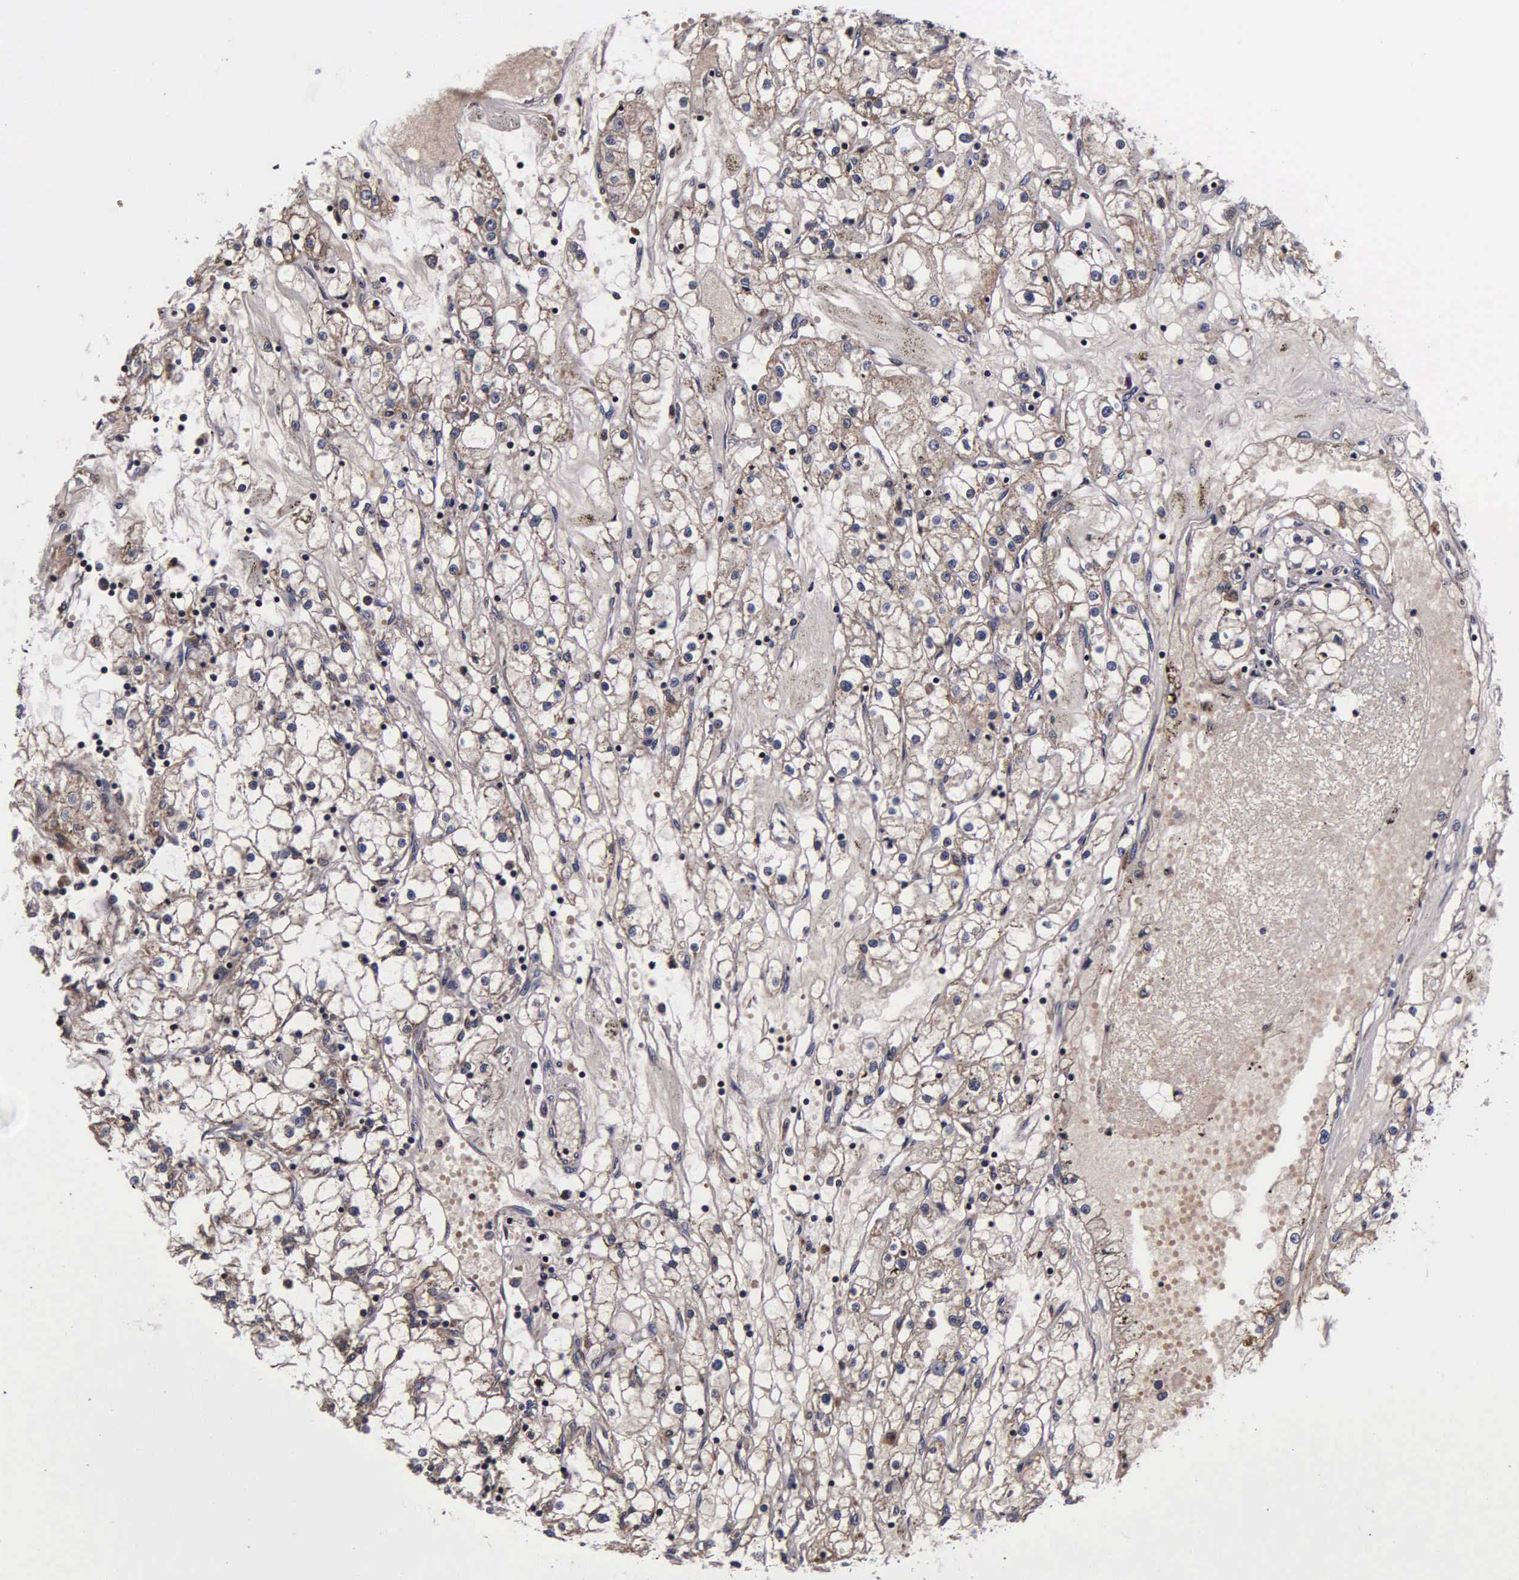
{"staining": {"intensity": "weak", "quantity": "25%-75%", "location": "cytoplasmic/membranous"}, "tissue": "renal cancer", "cell_type": "Tumor cells", "image_type": "cancer", "snomed": [{"axis": "morphology", "description": "Adenocarcinoma, NOS"}, {"axis": "topography", "description": "Kidney"}], "caption": "This image displays renal cancer (adenocarcinoma) stained with immunohistochemistry (IHC) to label a protein in brown. The cytoplasmic/membranous of tumor cells show weak positivity for the protein. Nuclei are counter-stained blue.", "gene": "PSMA3", "patient": {"sex": "male", "age": 56}}